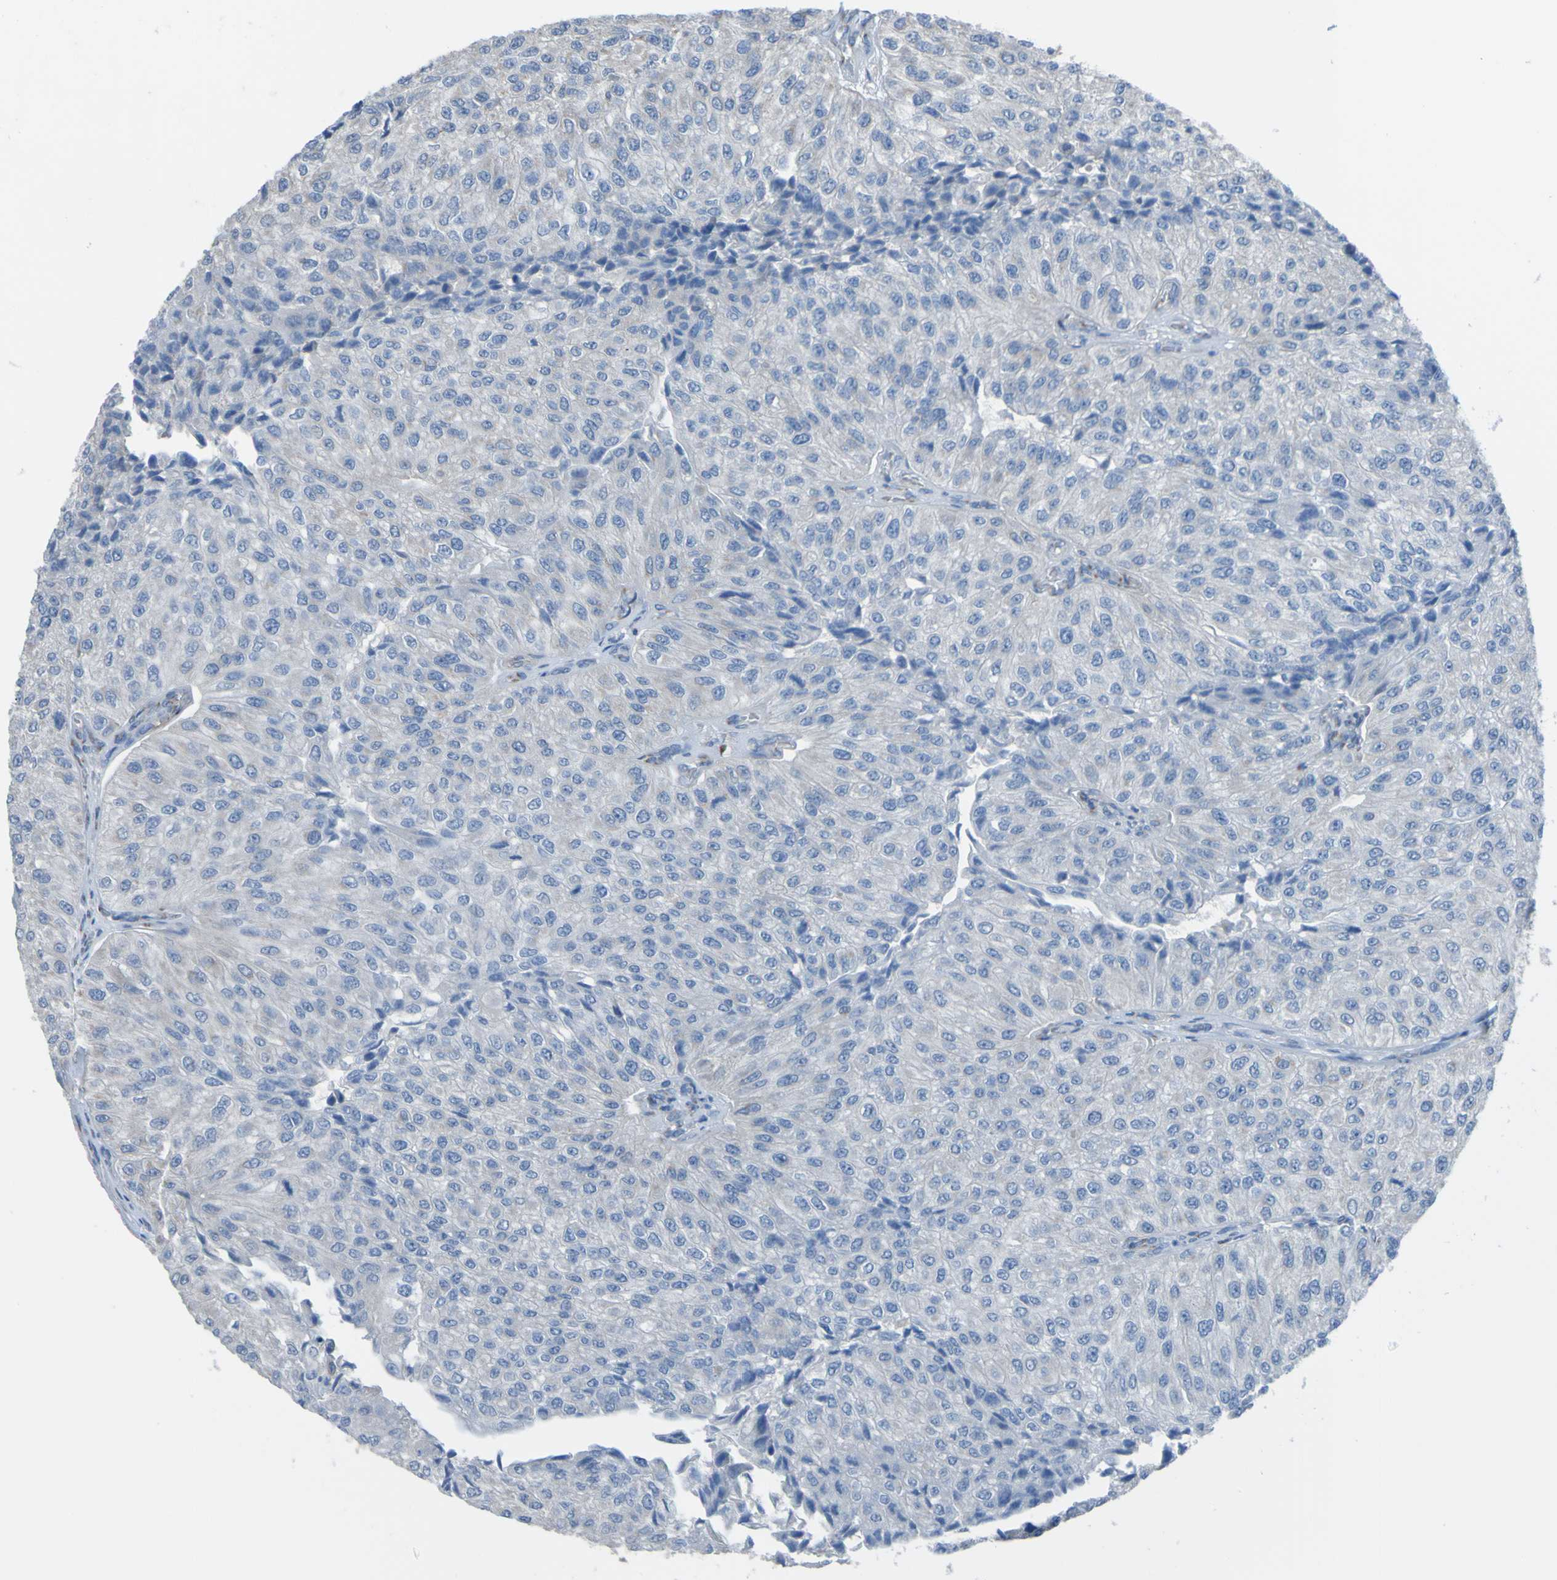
{"staining": {"intensity": "negative", "quantity": "none", "location": "none"}, "tissue": "urothelial cancer", "cell_type": "Tumor cells", "image_type": "cancer", "snomed": [{"axis": "morphology", "description": "Urothelial carcinoma, High grade"}, {"axis": "topography", "description": "Kidney"}, {"axis": "topography", "description": "Urinary bladder"}], "caption": "Tumor cells show no significant positivity in high-grade urothelial carcinoma.", "gene": "MINAR1", "patient": {"sex": "male", "age": 77}}